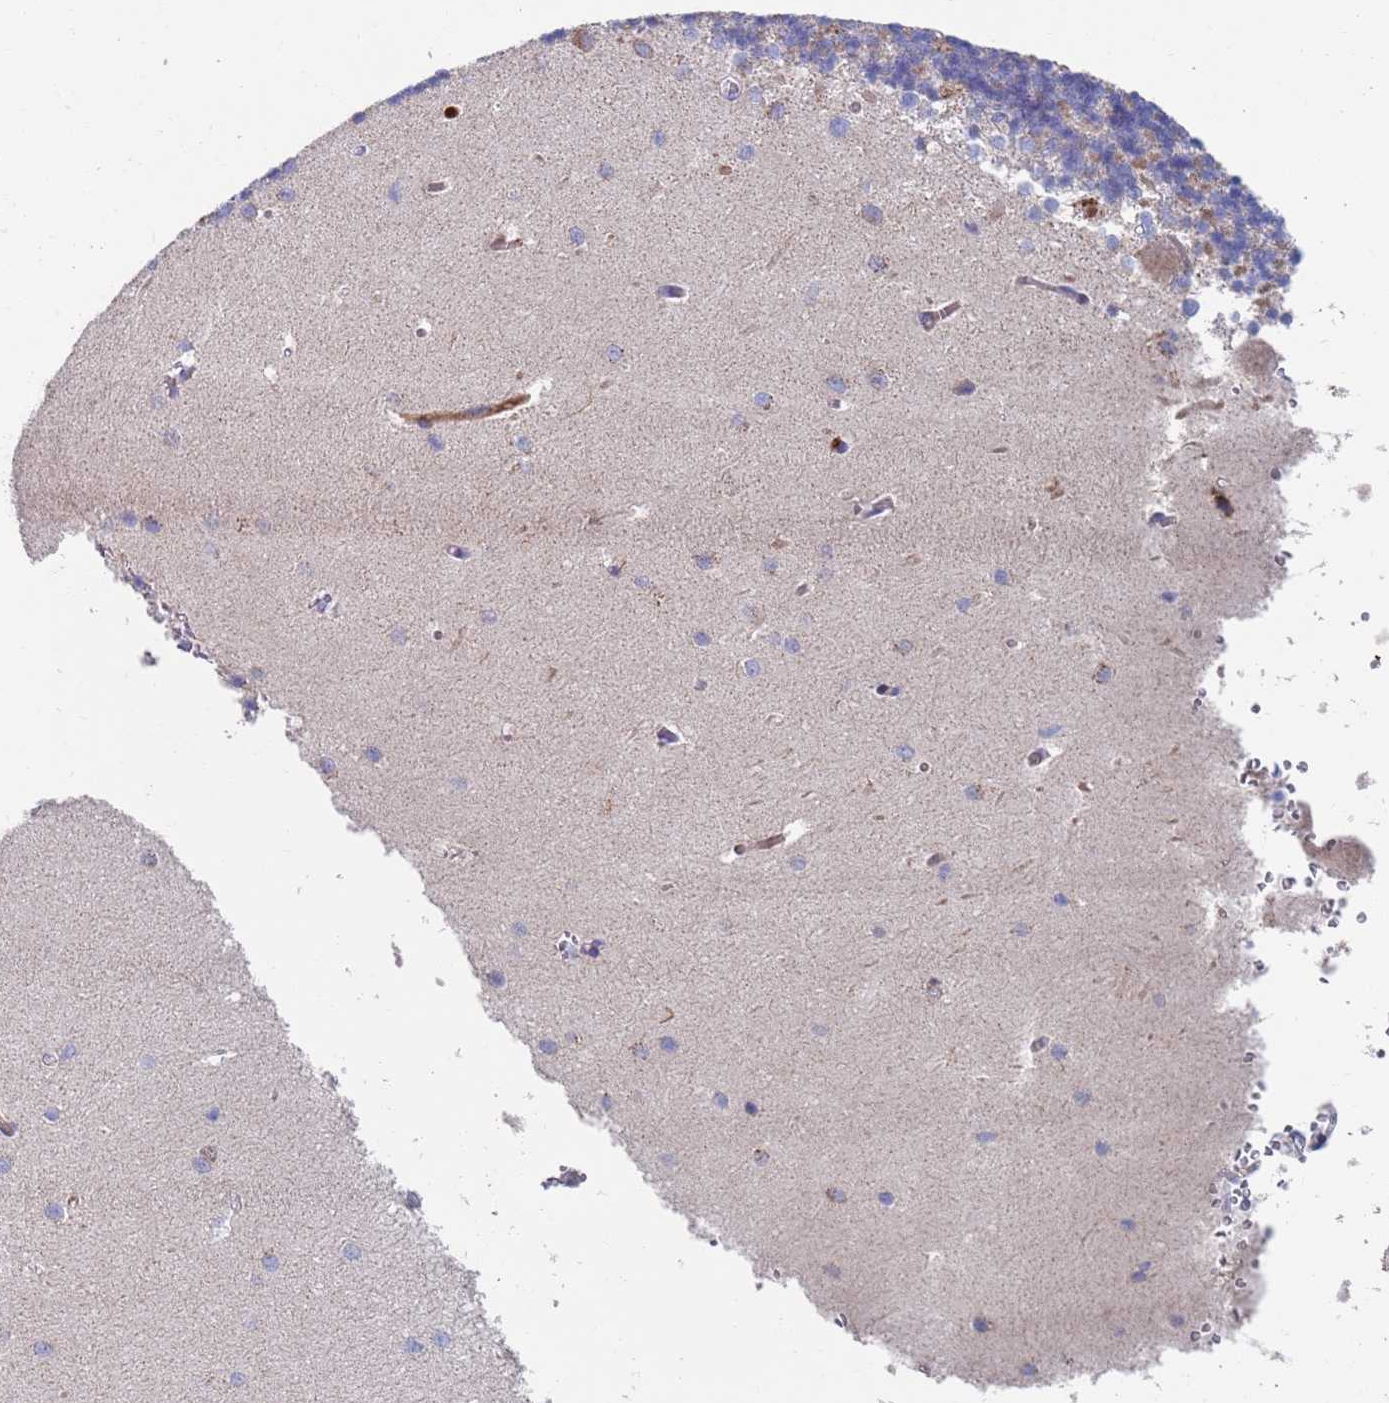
{"staining": {"intensity": "moderate", "quantity": "25%-75%", "location": "cytoplasmic/membranous"}, "tissue": "cerebellum", "cell_type": "Cells in granular layer", "image_type": "normal", "snomed": [{"axis": "morphology", "description": "Normal tissue, NOS"}, {"axis": "topography", "description": "Cerebellum"}], "caption": "The histopathology image demonstrates immunohistochemical staining of benign cerebellum. There is moderate cytoplasmic/membranous staining is identified in approximately 25%-75% of cells in granular layer.", "gene": "MRPL22", "patient": {"sex": "male", "age": 37}}